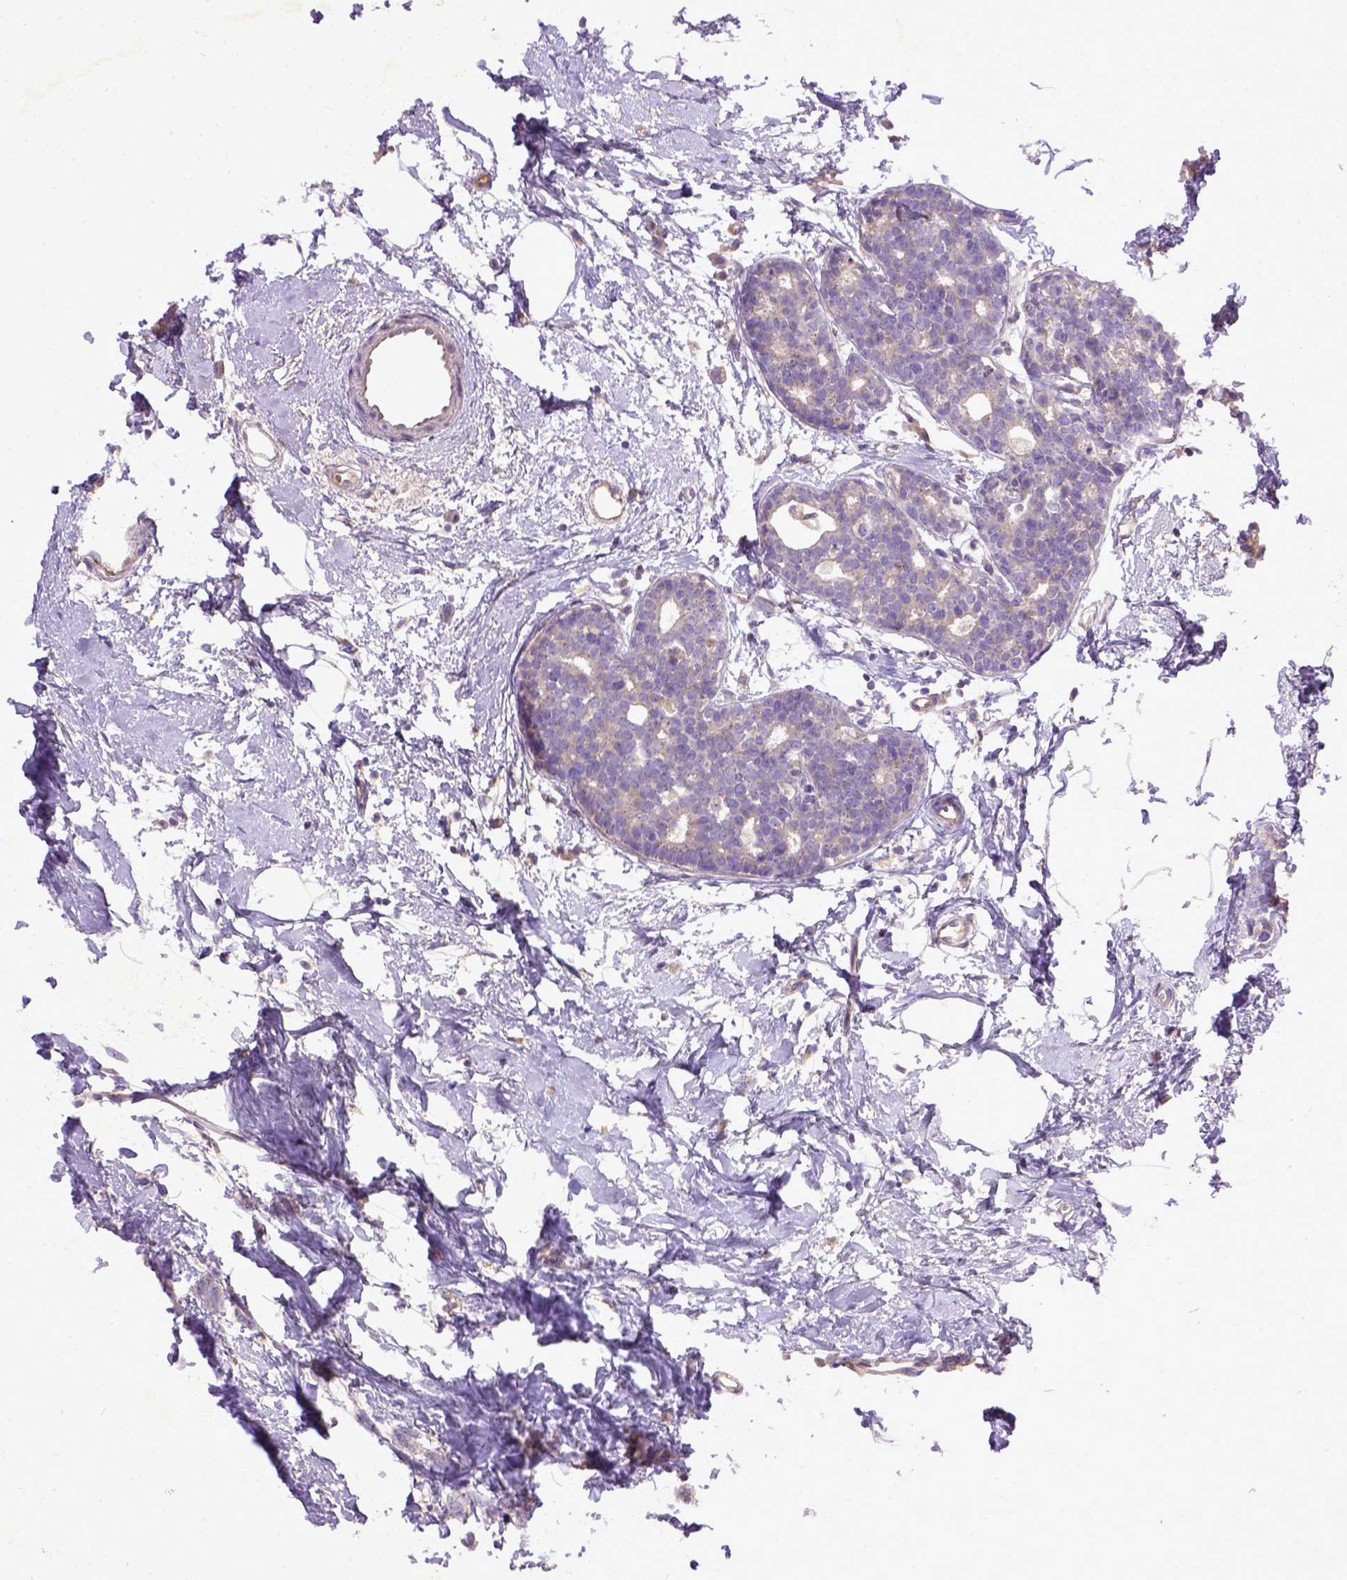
{"staining": {"intensity": "weak", "quantity": "<25%", "location": "cytoplasmic/membranous"}, "tissue": "breast cancer", "cell_type": "Tumor cells", "image_type": "cancer", "snomed": [{"axis": "morphology", "description": "Duct carcinoma"}, {"axis": "topography", "description": "Breast"}], "caption": "Human breast cancer (infiltrating ductal carcinoma) stained for a protein using IHC reveals no staining in tumor cells.", "gene": "DEPDC1B", "patient": {"sex": "female", "age": 40}}